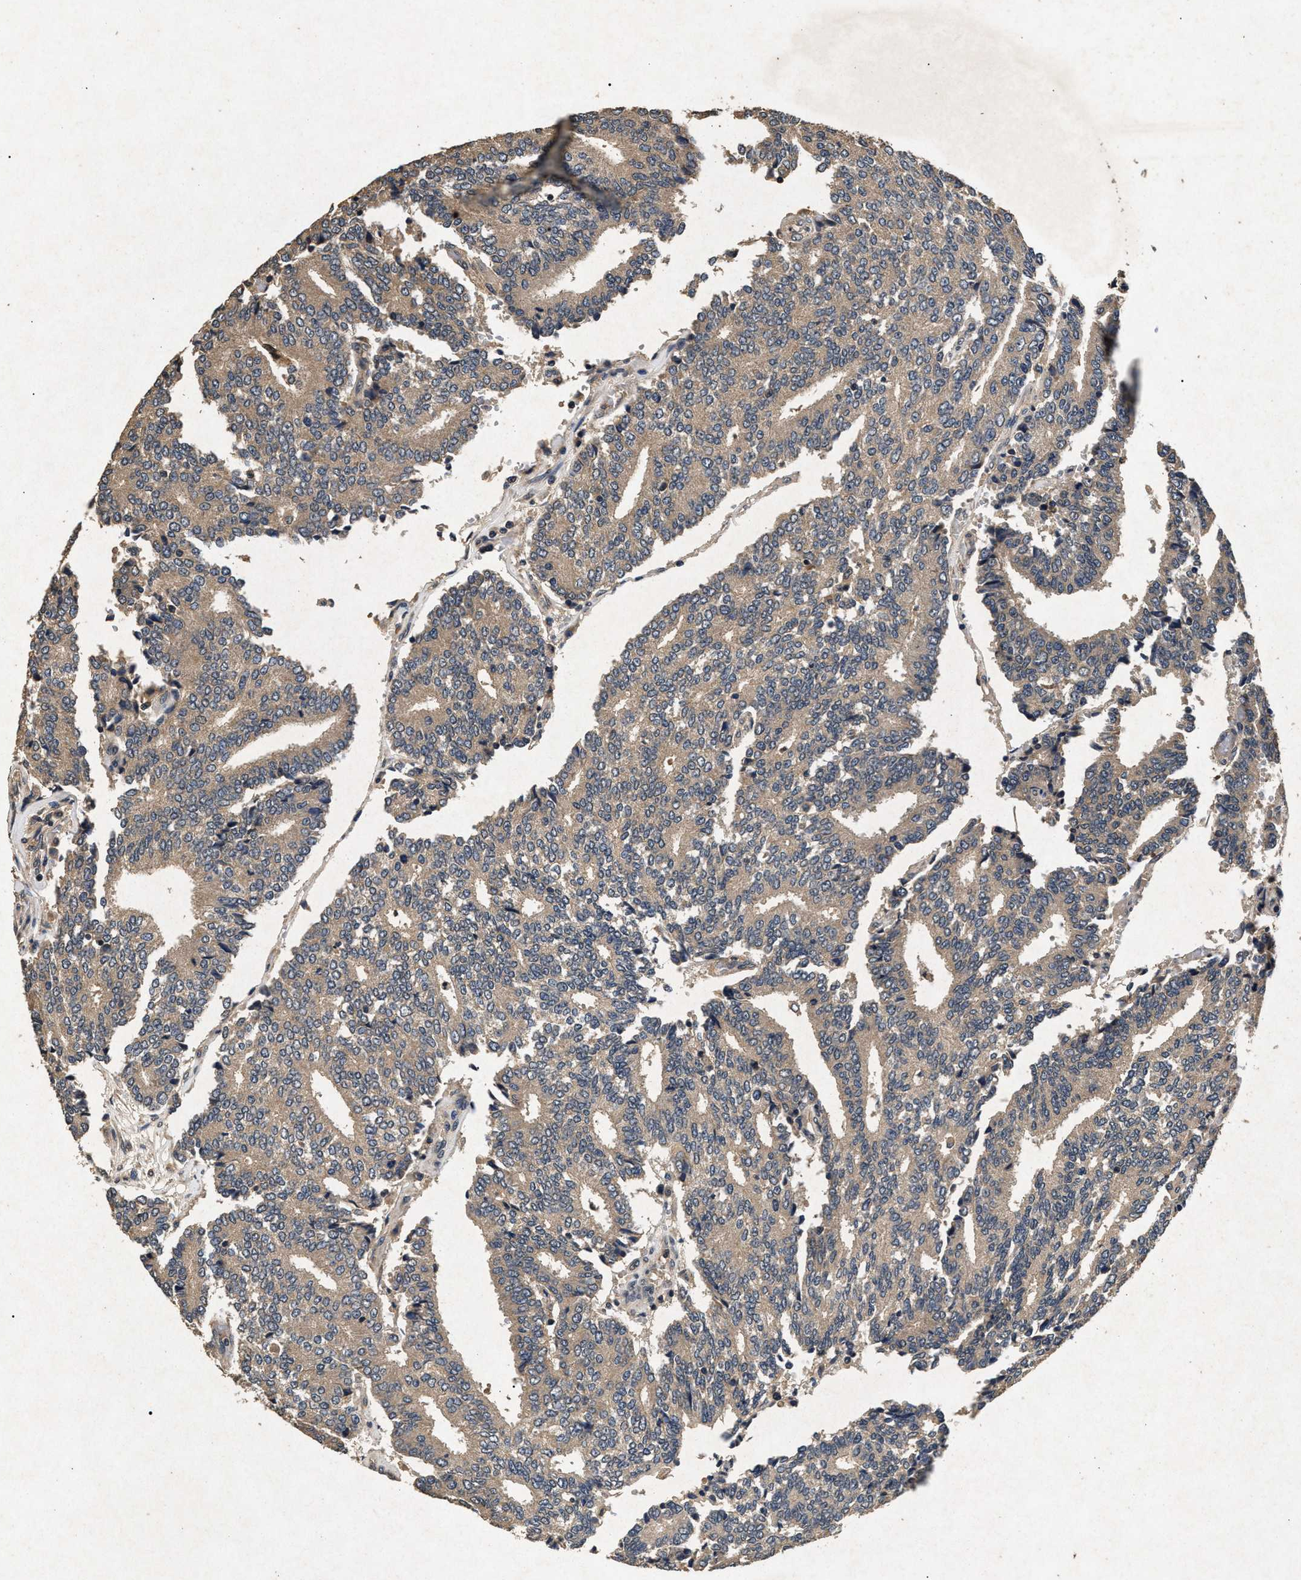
{"staining": {"intensity": "weak", "quantity": ">75%", "location": "cytoplasmic/membranous"}, "tissue": "prostate cancer", "cell_type": "Tumor cells", "image_type": "cancer", "snomed": [{"axis": "morphology", "description": "Adenocarcinoma, High grade"}, {"axis": "topography", "description": "Prostate"}], "caption": "Tumor cells show low levels of weak cytoplasmic/membranous expression in about >75% of cells in human prostate high-grade adenocarcinoma.", "gene": "PPP1CC", "patient": {"sex": "male", "age": 55}}